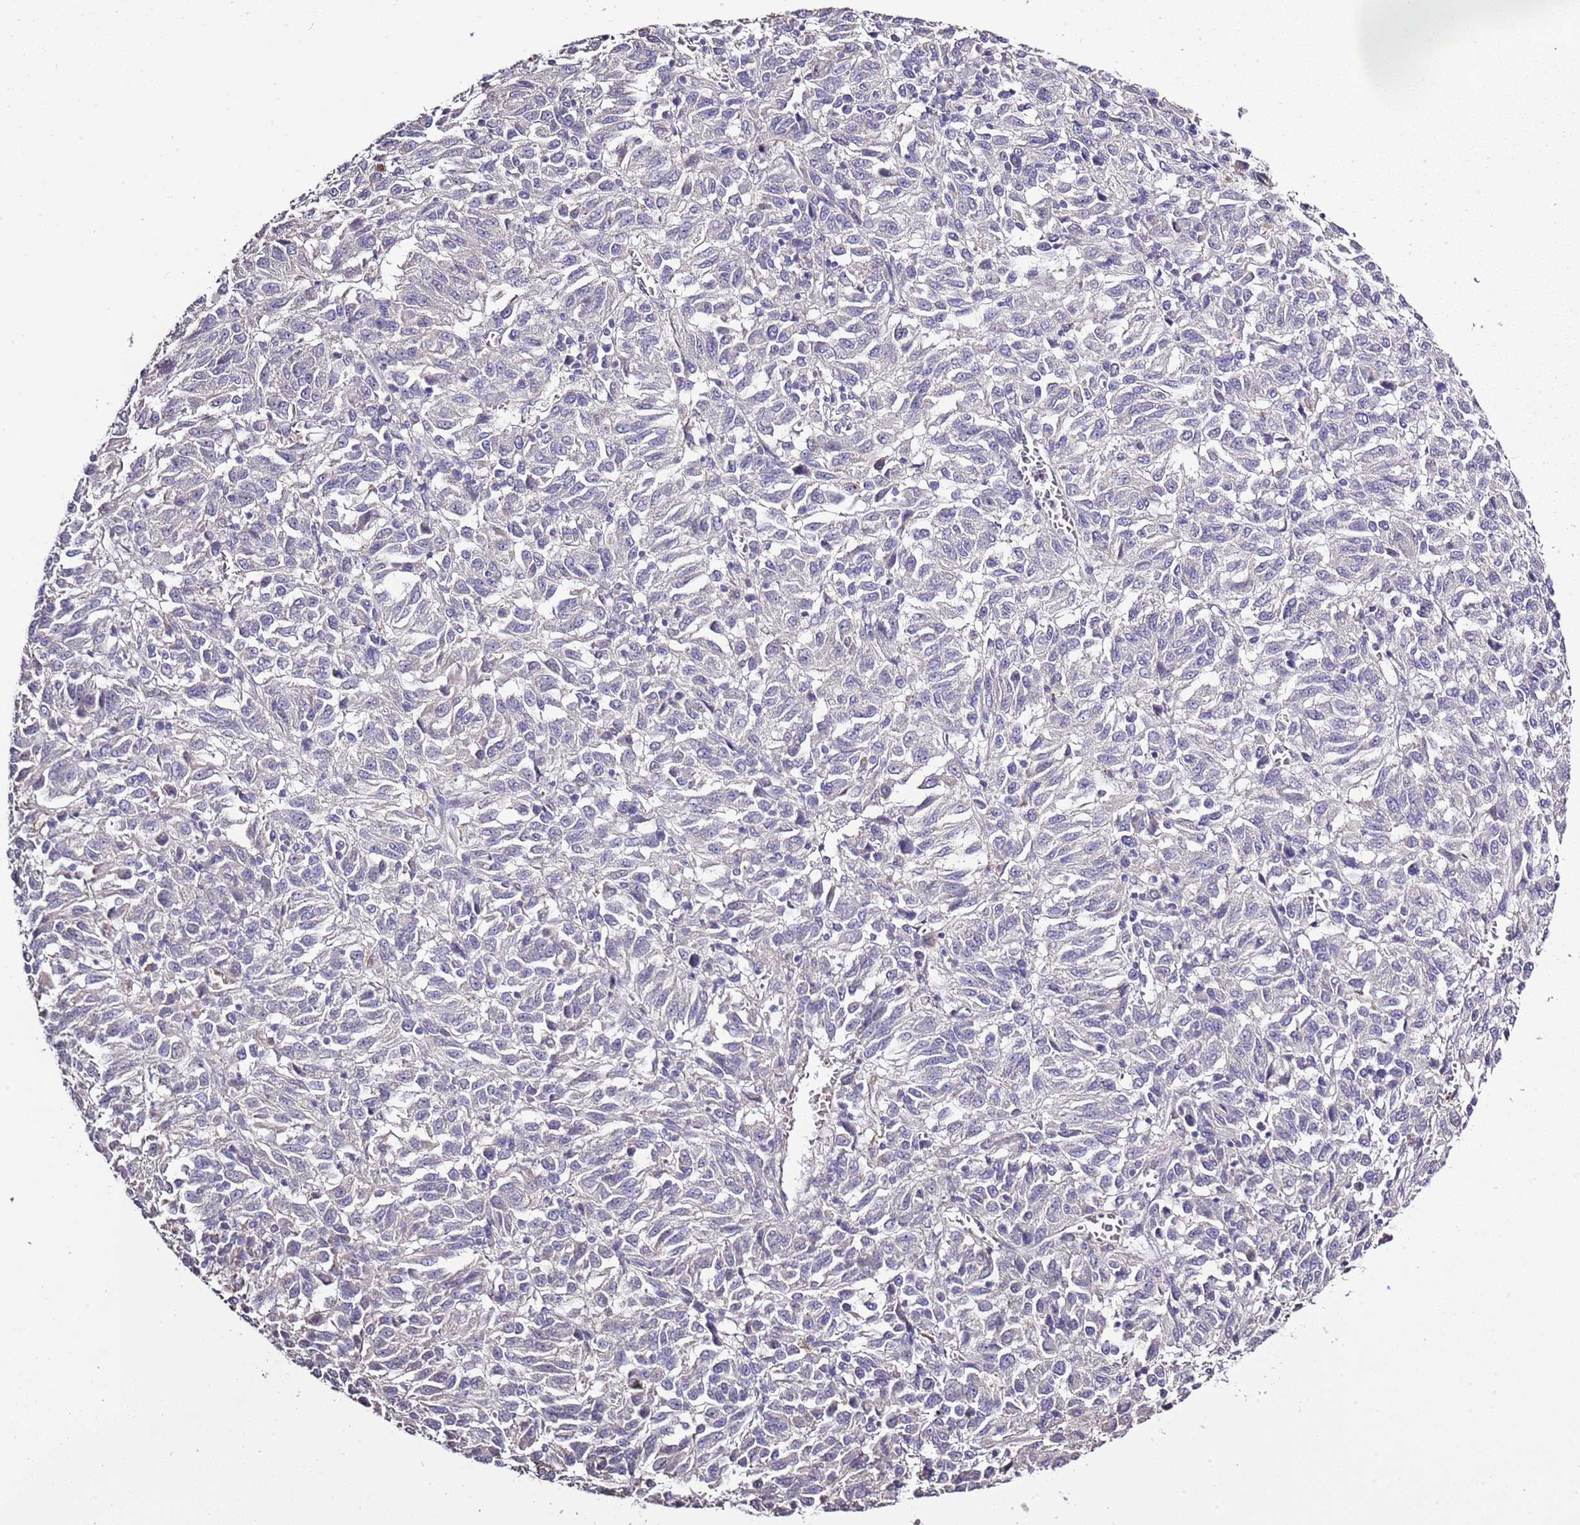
{"staining": {"intensity": "negative", "quantity": "none", "location": "none"}, "tissue": "melanoma", "cell_type": "Tumor cells", "image_type": "cancer", "snomed": [{"axis": "morphology", "description": "Malignant melanoma, Metastatic site"}, {"axis": "topography", "description": "Lung"}], "caption": "The histopathology image exhibits no significant staining in tumor cells of melanoma.", "gene": "P2RY13", "patient": {"sex": "male", "age": 64}}